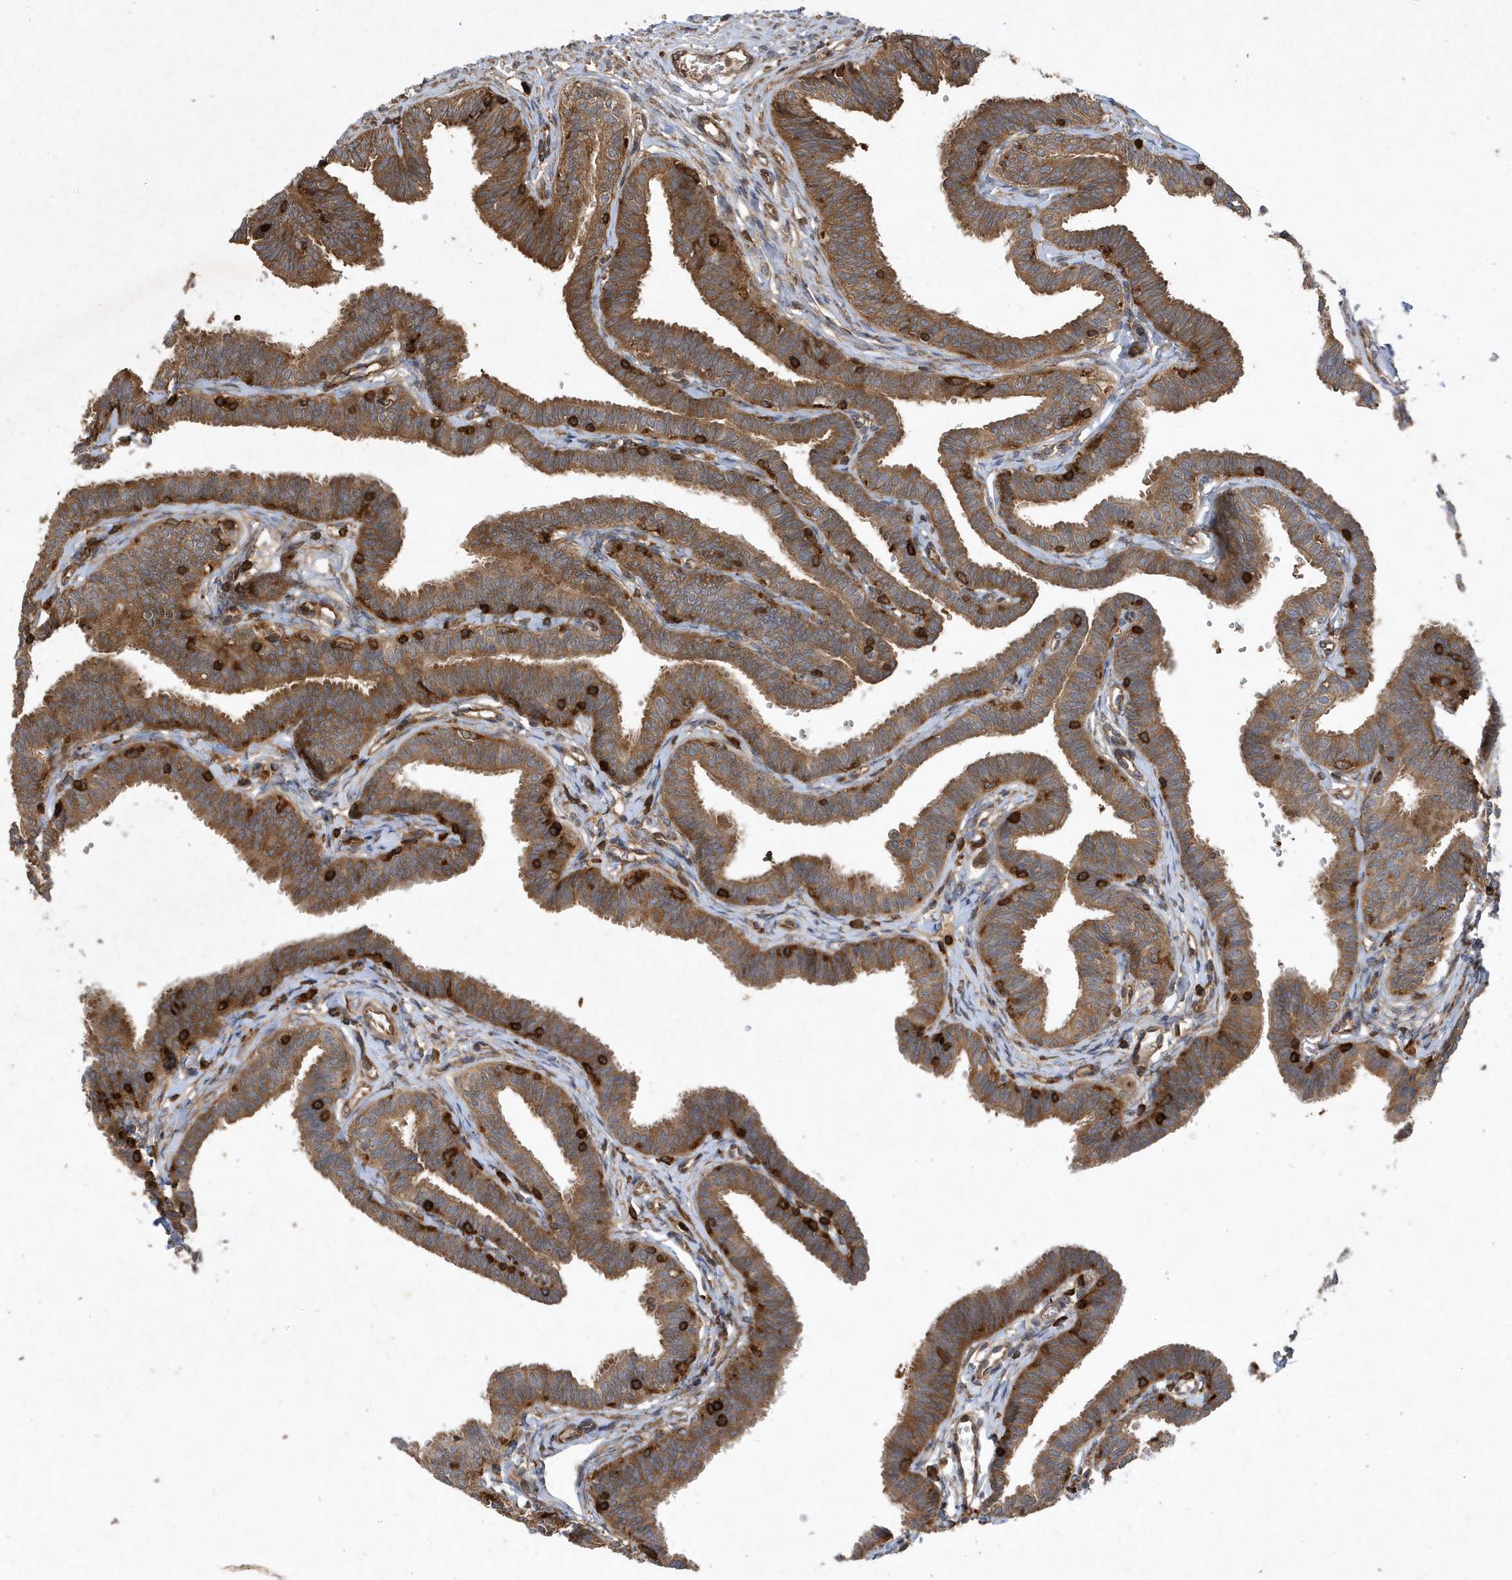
{"staining": {"intensity": "moderate", "quantity": ">75%", "location": "cytoplasmic/membranous"}, "tissue": "fallopian tube", "cell_type": "Glandular cells", "image_type": "normal", "snomed": [{"axis": "morphology", "description": "Normal tissue, NOS"}, {"axis": "topography", "description": "Fallopian tube"}, {"axis": "topography", "description": "Ovary"}], "caption": "Moderate cytoplasmic/membranous positivity for a protein is present in approximately >75% of glandular cells of unremarkable fallopian tube using IHC.", "gene": "LAPTM4A", "patient": {"sex": "female", "age": 23}}